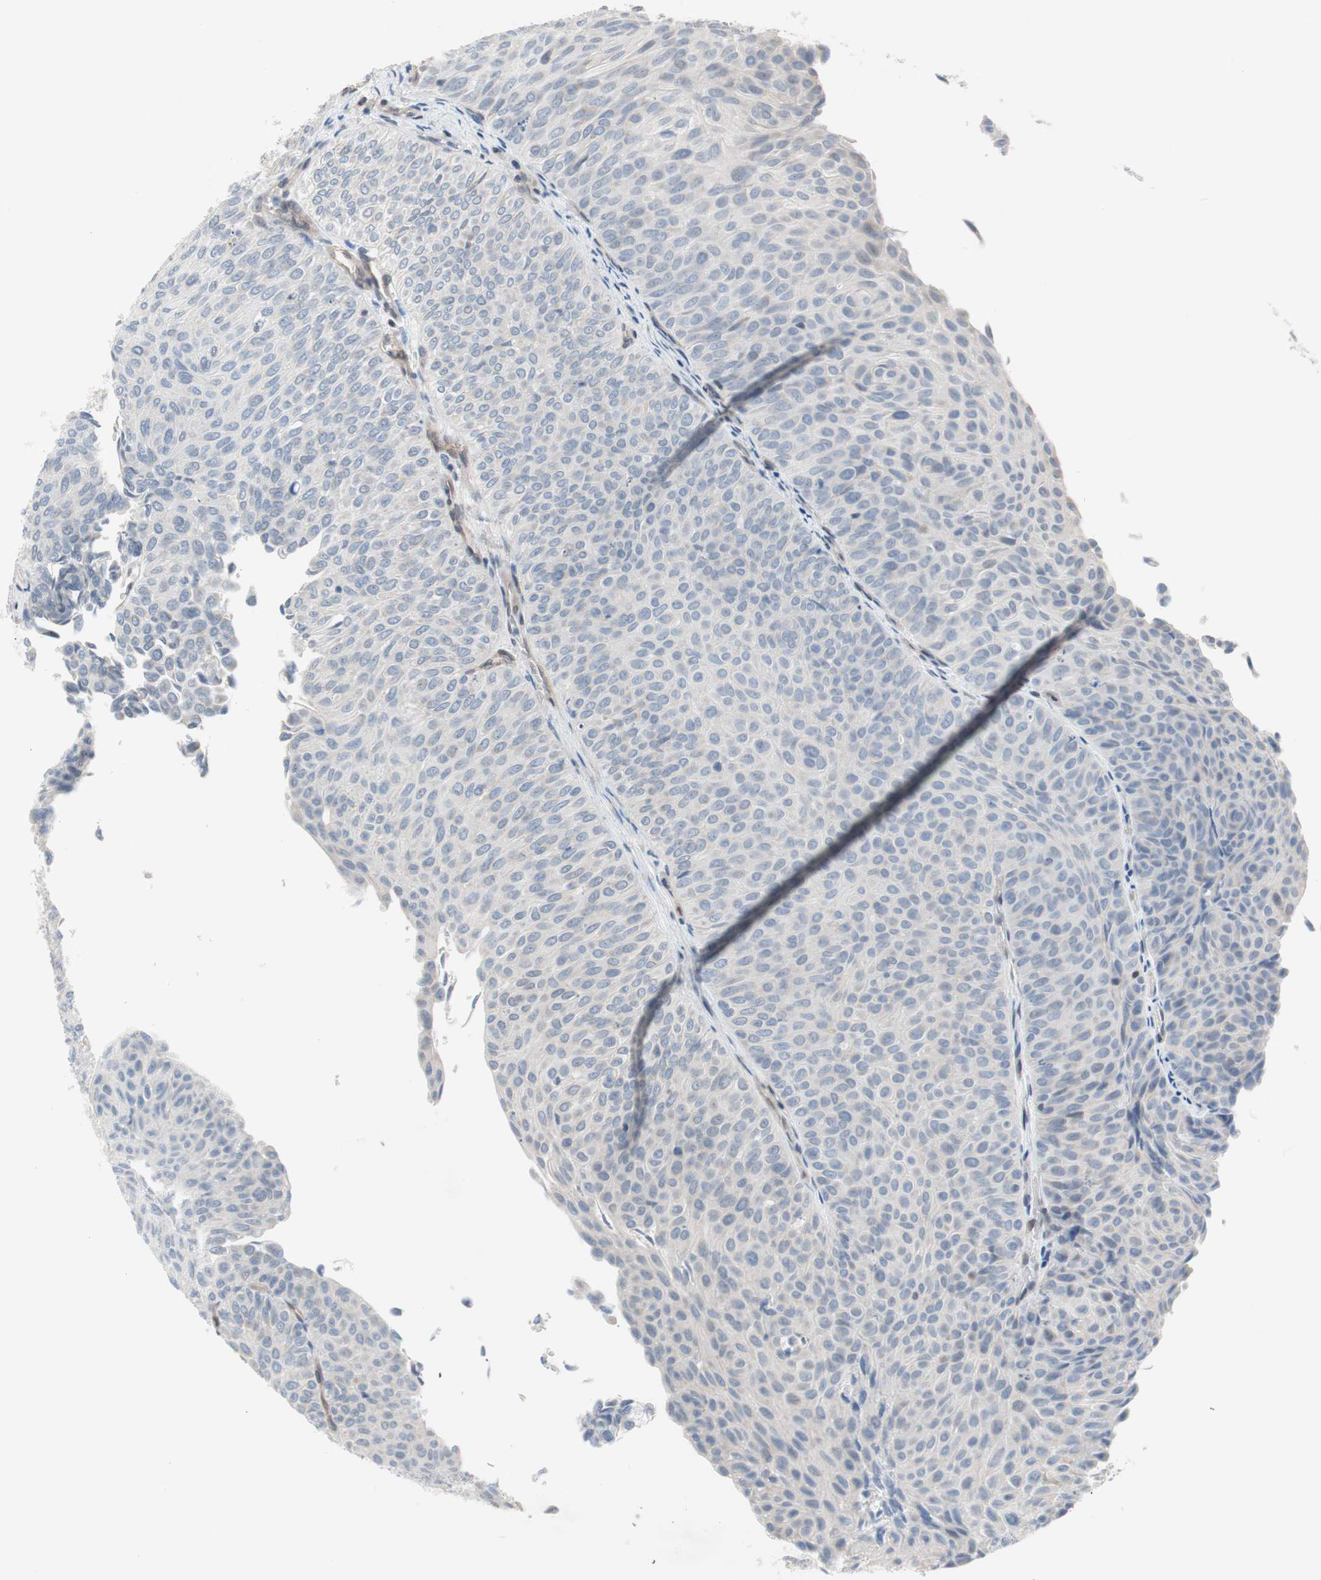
{"staining": {"intensity": "negative", "quantity": "none", "location": "none"}, "tissue": "urothelial cancer", "cell_type": "Tumor cells", "image_type": "cancer", "snomed": [{"axis": "morphology", "description": "Urothelial carcinoma, Low grade"}, {"axis": "topography", "description": "Urinary bladder"}], "caption": "The immunohistochemistry (IHC) micrograph has no significant staining in tumor cells of urothelial cancer tissue.", "gene": "ARNT2", "patient": {"sex": "male", "age": 78}}